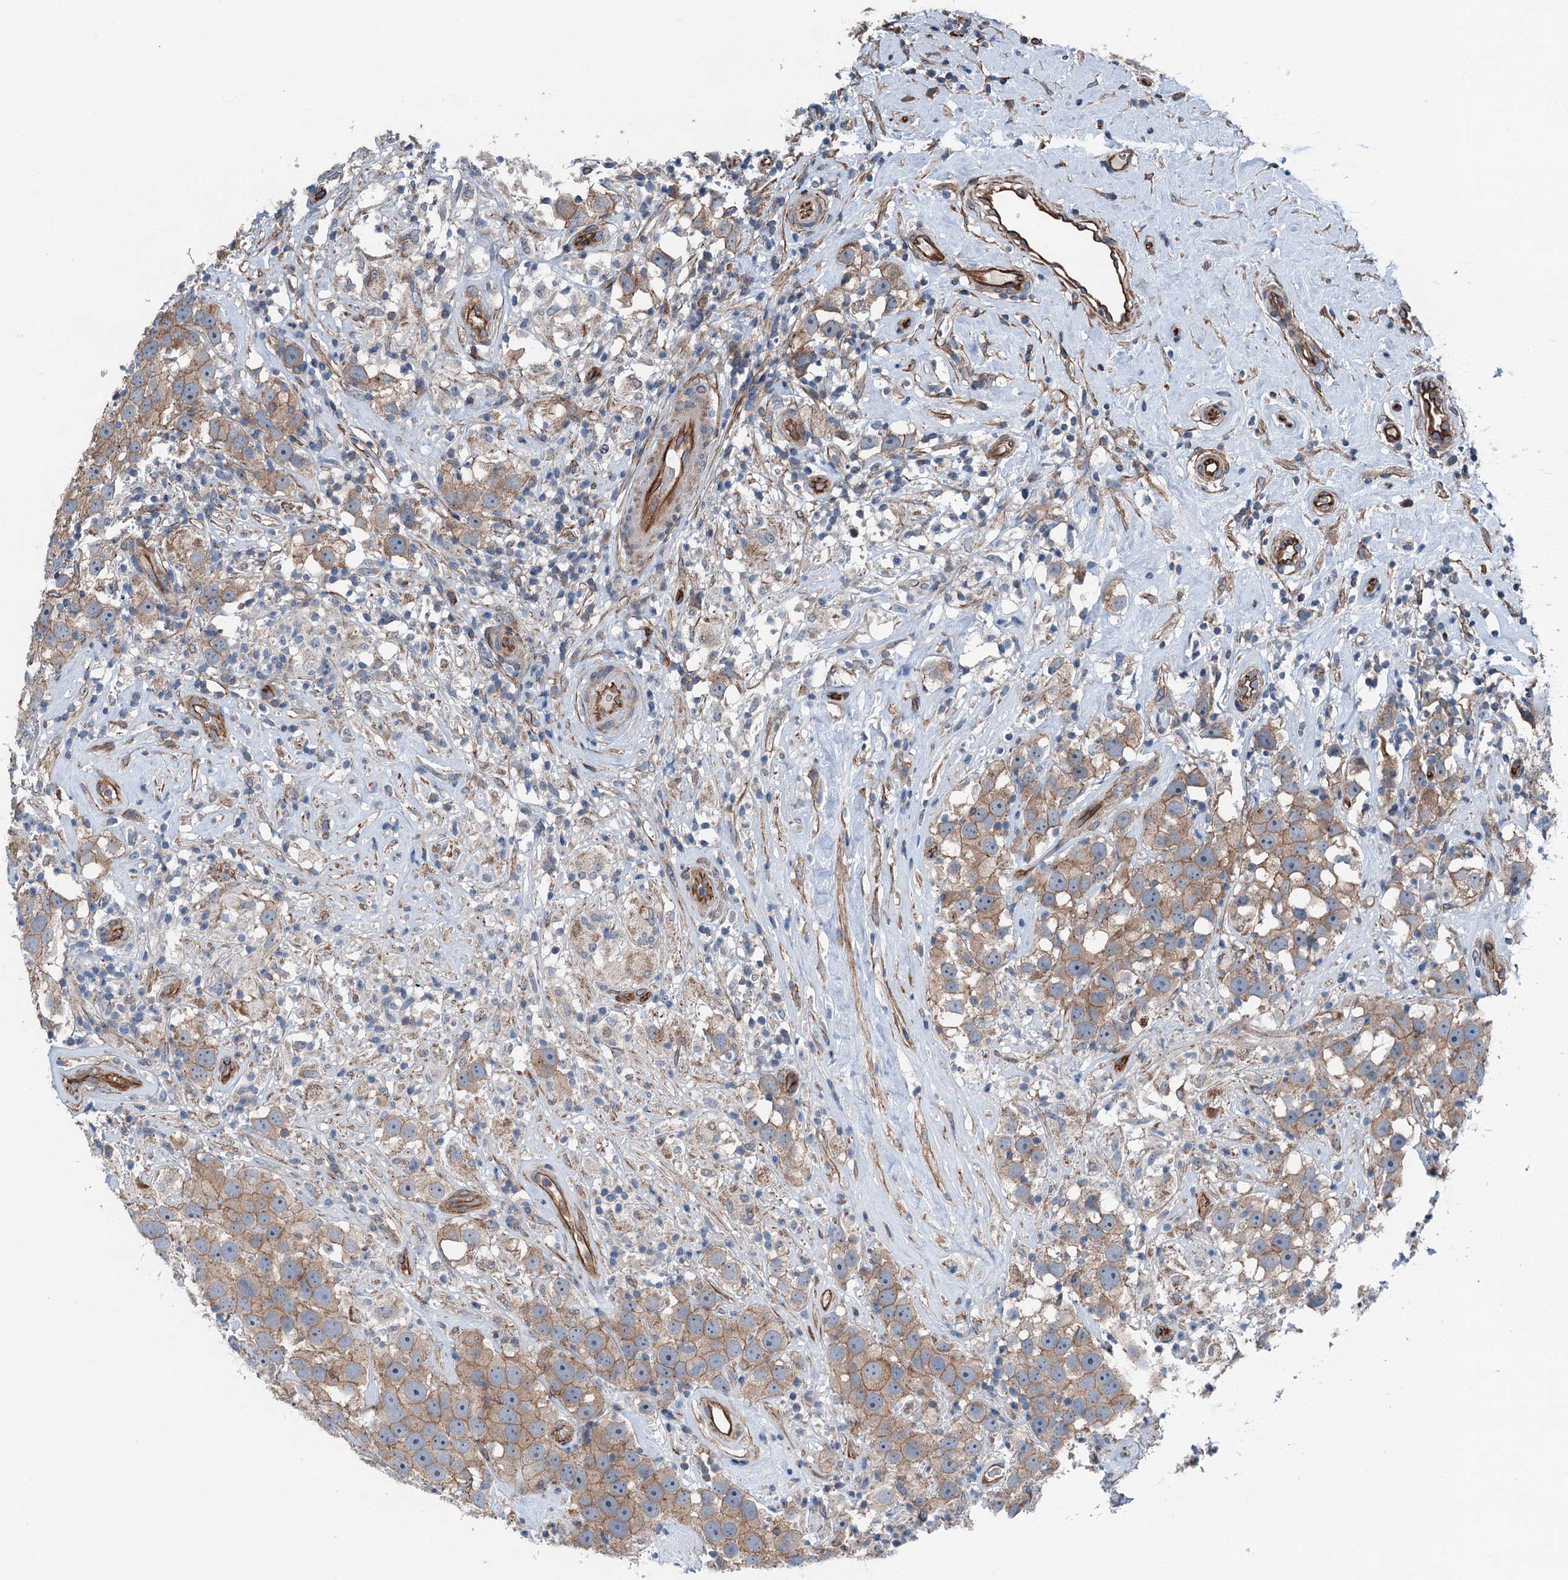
{"staining": {"intensity": "moderate", "quantity": ">75%", "location": "cytoplasmic/membranous"}, "tissue": "testis cancer", "cell_type": "Tumor cells", "image_type": "cancer", "snomed": [{"axis": "morphology", "description": "Seminoma, NOS"}, {"axis": "topography", "description": "Testis"}], "caption": "Testis seminoma was stained to show a protein in brown. There is medium levels of moderate cytoplasmic/membranous staining in about >75% of tumor cells.", "gene": "NMRAL1", "patient": {"sex": "male", "age": 49}}